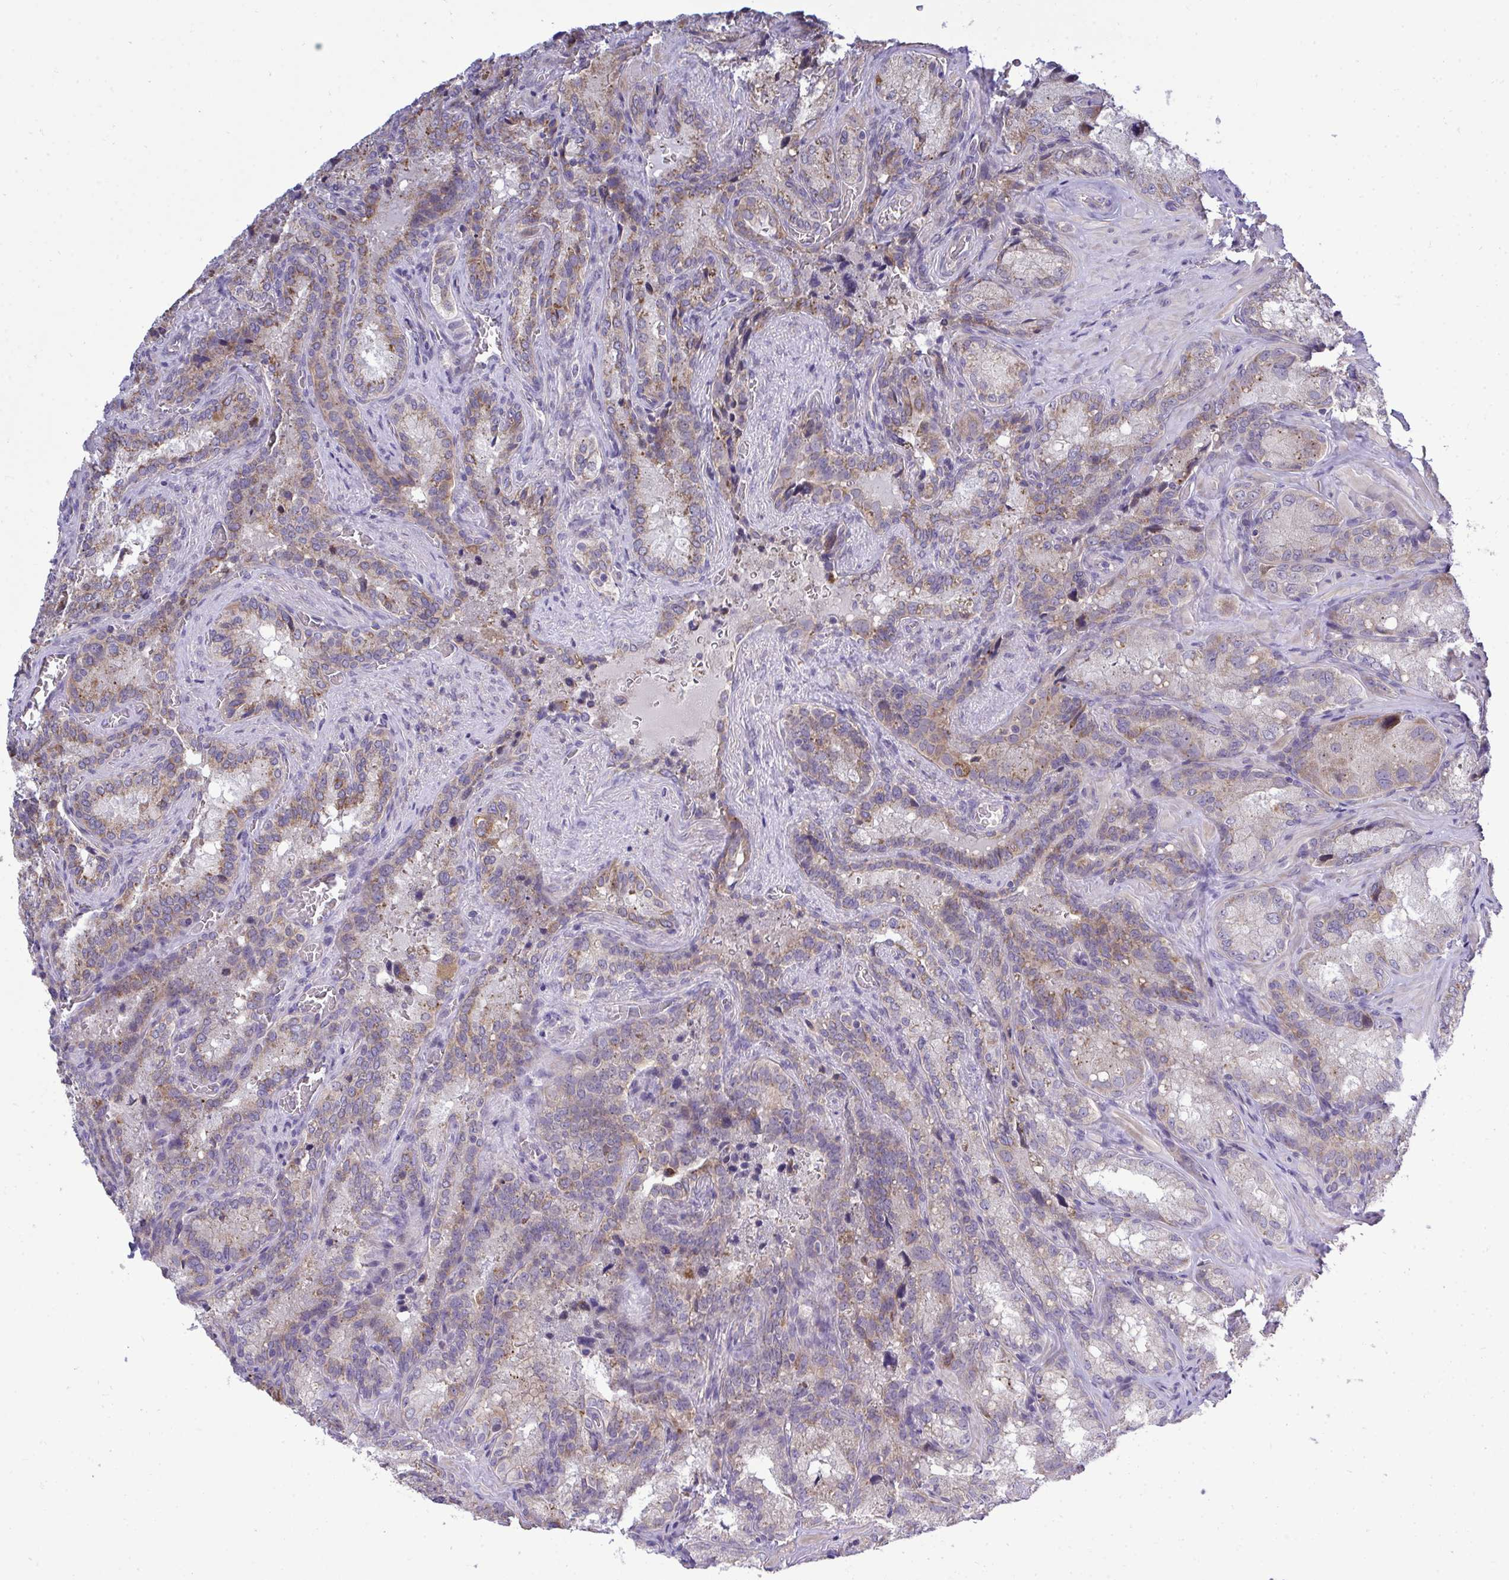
{"staining": {"intensity": "moderate", "quantity": ">75%", "location": "cytoplasmic/membranous"}, "tissue": "seminal vesicle", "cell_type": "Glandular cells", "image_type": "normal", "snomed": [{"axis": "morphology", "description": "Normal tissue, NOS"}, {"axis": "topography", "description": "Seminal veicle"}], "caption": "A brown stain highlights moderate cytoplasmic/membranous positivity of a protein in glandular cells of normal seminal vesicle.", "gene": "XAF1", "patient": {"sex": "male", "age": 47}}